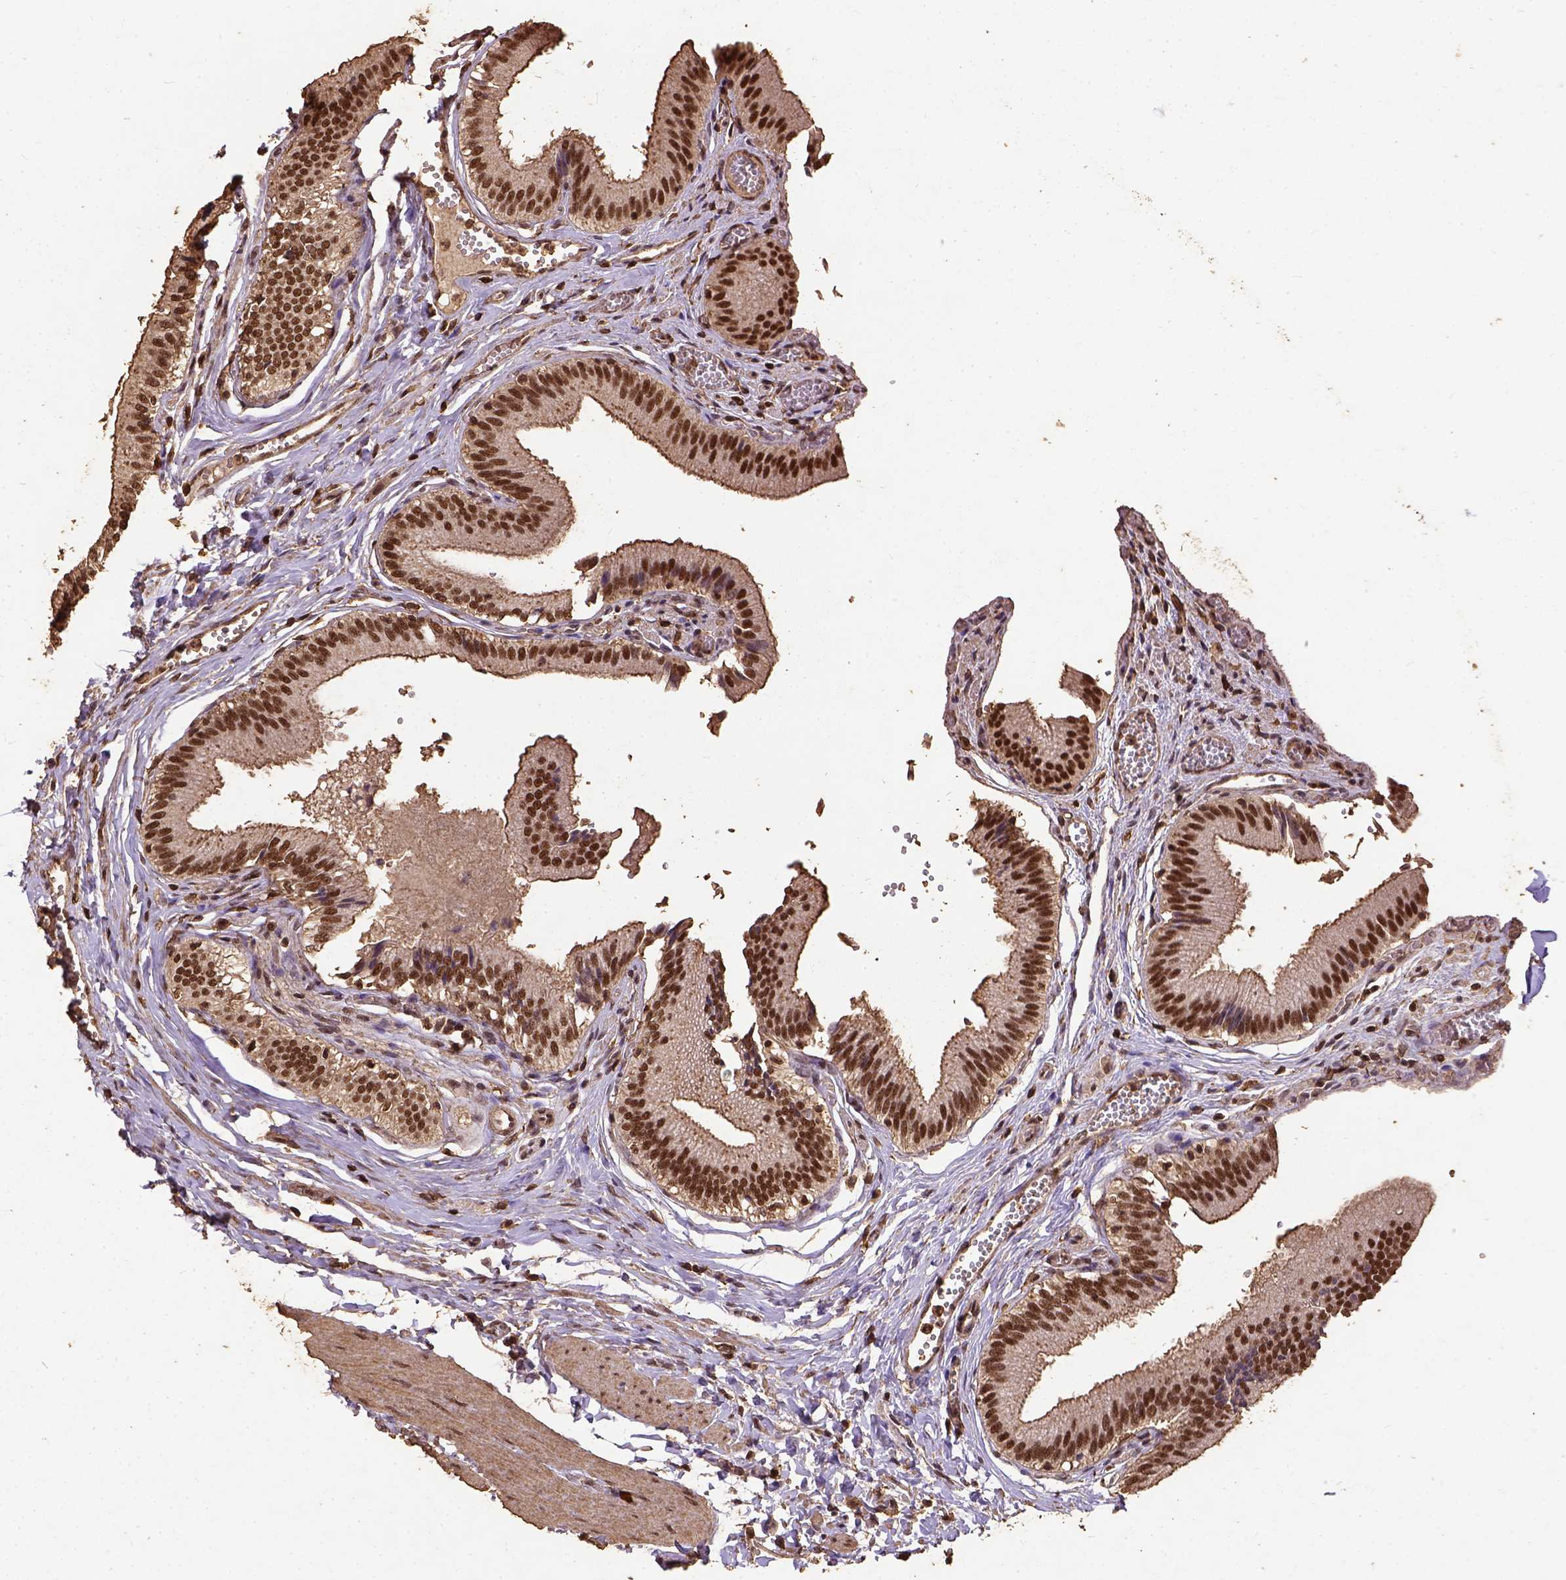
{"staining": {"intensity": "strong", "quantity": ">75%", "location": "nuclear"}, "tissue": "gallbladder", "cell_type": "Glandular cells", "image_type": "normal", "snomed": [{"axis": "morphology", "description": "Normal tissue, NOS"}, {"axis": "topography", "description": "Gallbladder"}, {"axis": "topography", "description": "Peripheral nerve tissue"}], "caption": "Protein expression analysis of normal gallbladder reveals strong nuclear positivity in about >75% of glandular cells. Immunohistochemistry stains the protein of interest in brown and the nuclei are stained blue.", "gene": "NACC1", "patient": {"sex": "male", "age": 17}}